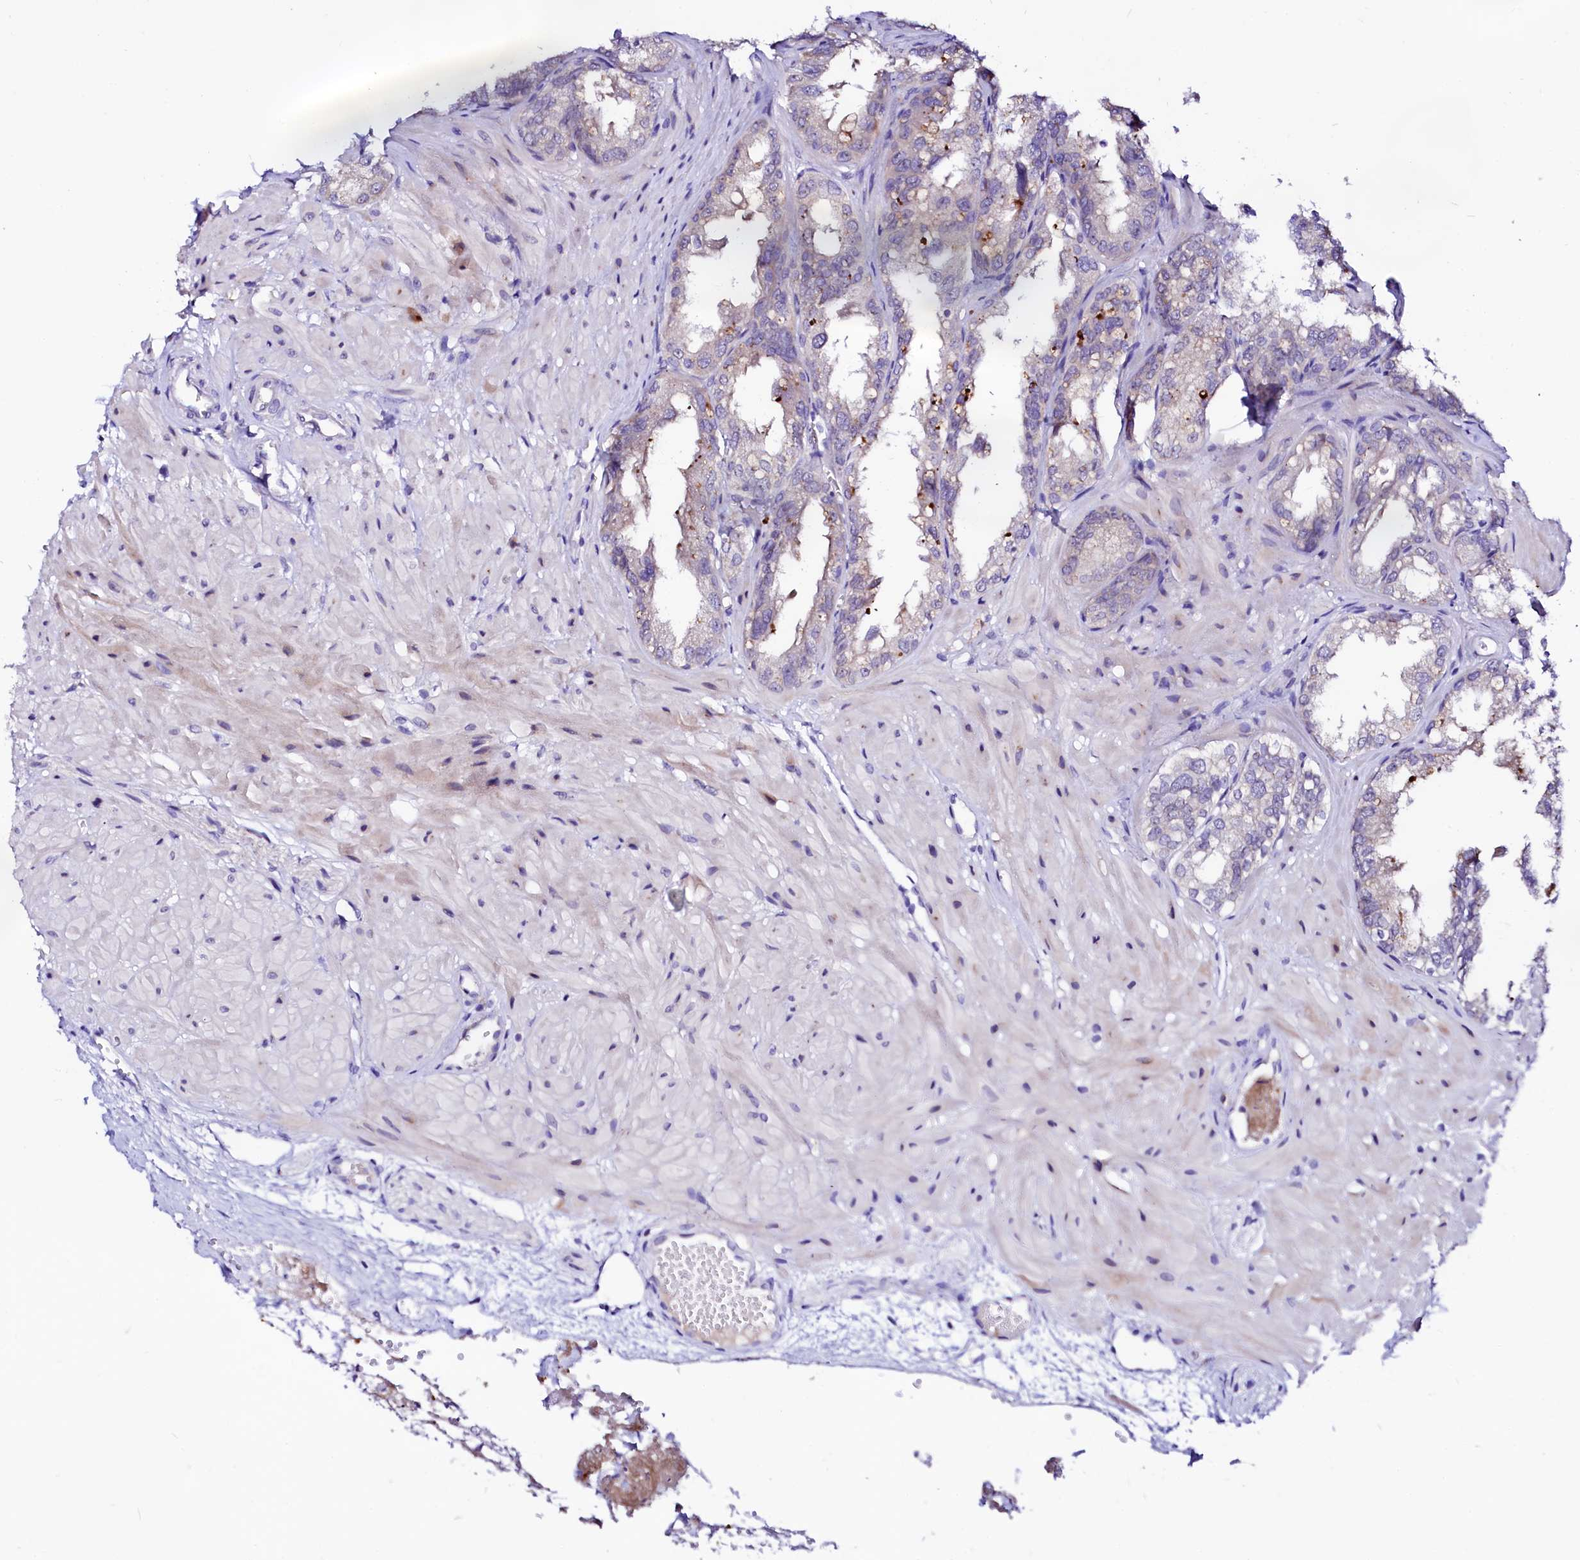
{"staining": {"intensity": "negative", "quantity": "none", "location": "none"}, "tissue": "seminal vesicle", "cell_type": "Glandular cells", "image_type": "normal", "snomed": [{"axis": "morphology", "description": "Normal tissue, NOS"}, {"axis": "topography", "description": "Prostate"}, {"axis": "topography", "description": "Seminal veicle"}], "caption": "A high-resolution image shows immunohistochemistry staining of normal seminal vesicle, which reveals no significant positivity in glandular cells. (DAB (3,3'-diaminobenzidine) IHC with hematoxylin counter stain).", "gene": "BTBD16", "patient": {"sex": "male", "age": 51}}